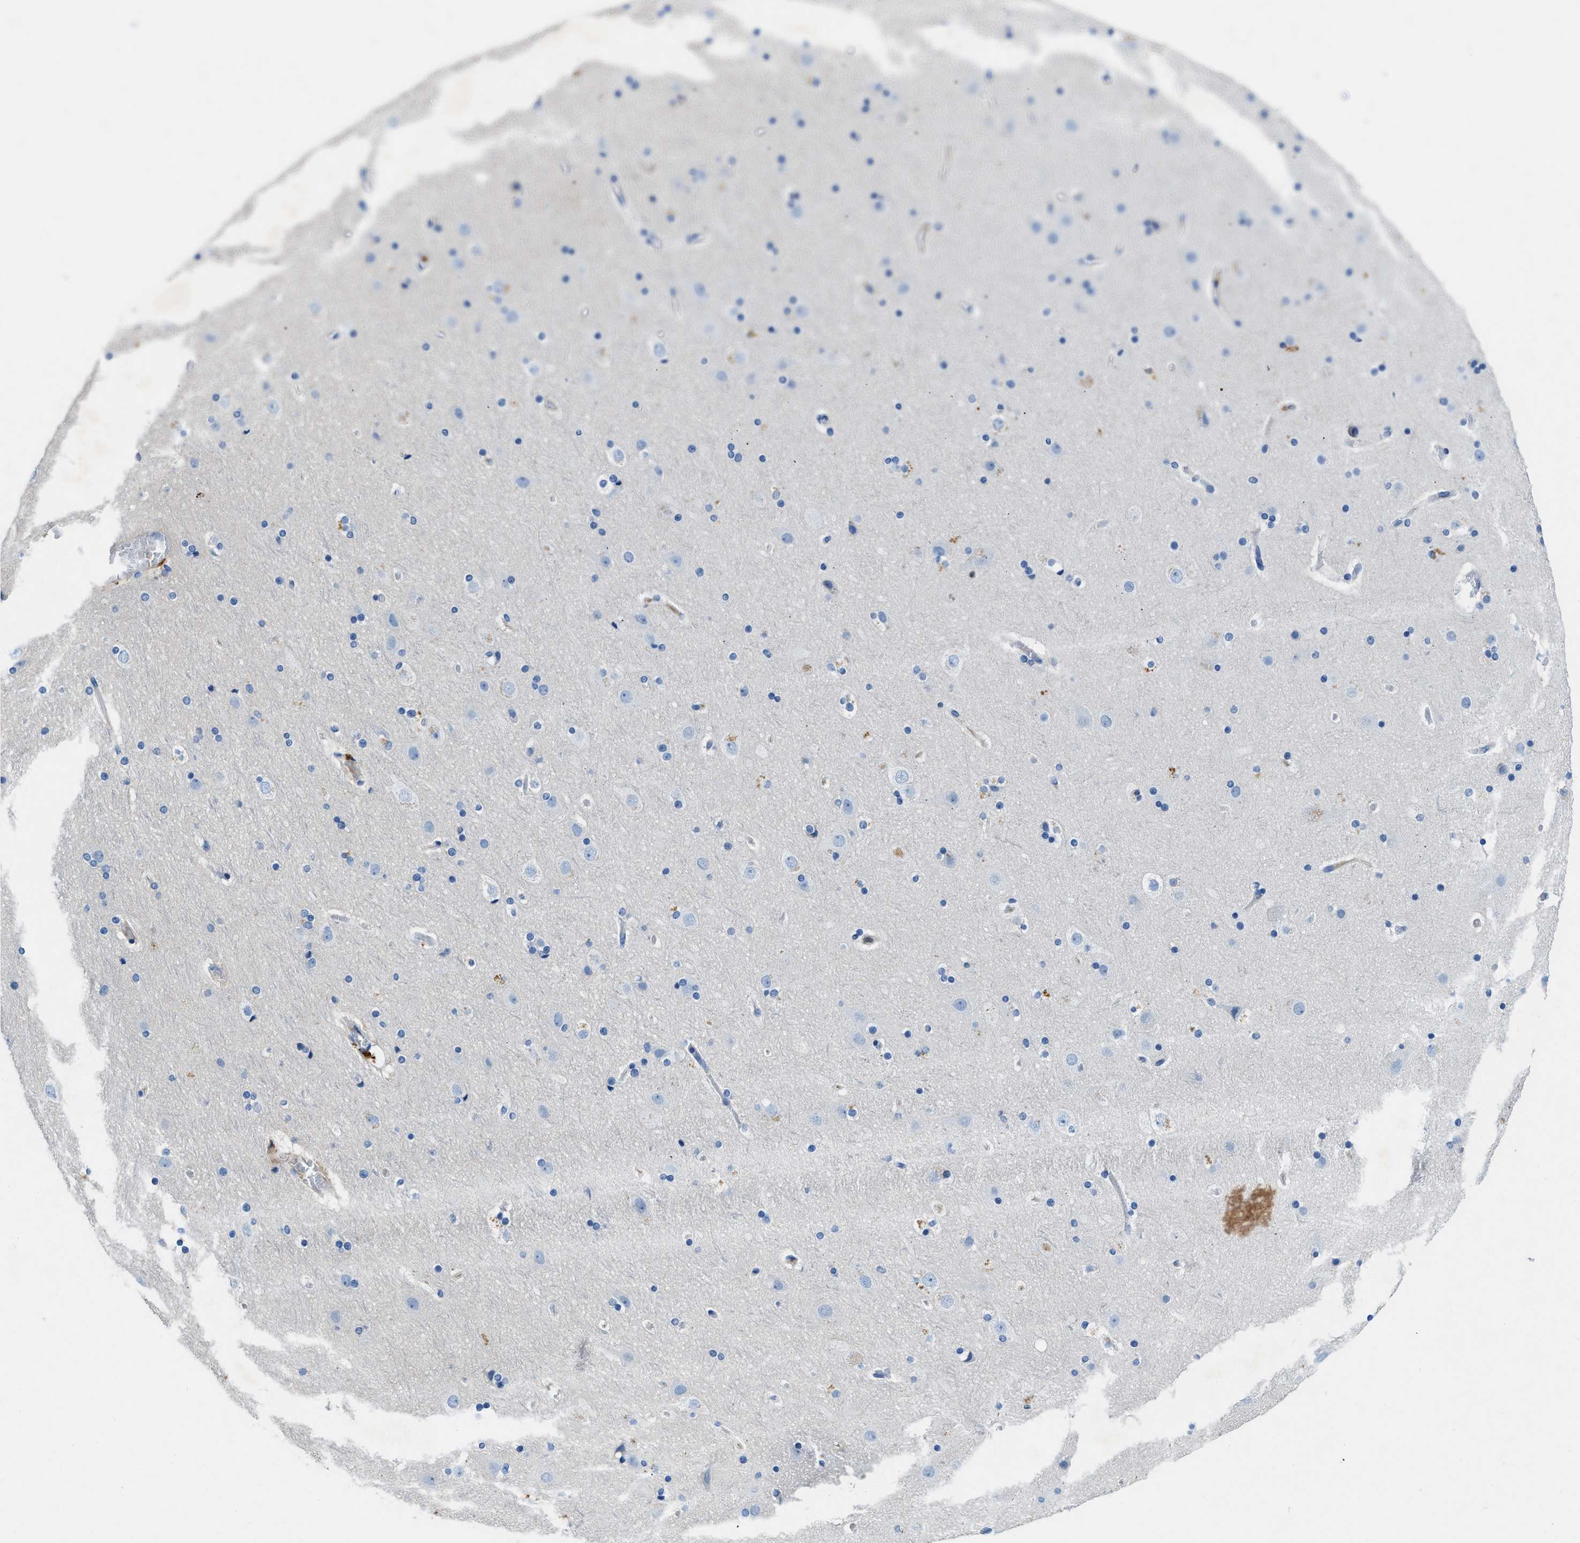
{"staining": {"intensity": "weak", "quantity": ">75%", "location": "cytoplasmic/membranous"}, "tissue": "cerebral cortex", "cell_type": "Endothelial cells", "image_type": "normal", "snomed": [{"axis": "morphology", "description": "Normal tissue, NOS"}, {"axis": "topography", "description": "Cerebral cortex"}], "caption": "IHC (DAB) staining of normal human cerebral cortex reveals weak cytoplasmic/membranous protein staining in approximately >75% of endothelial cells. The staining was performed using DAB to visualize the protein expression in brown, while the nuclei were stained in blue with hematoxylin (Magnification: 20x).", "gene": "SPEG", "patient": {"sex": "male", "age": 57}}